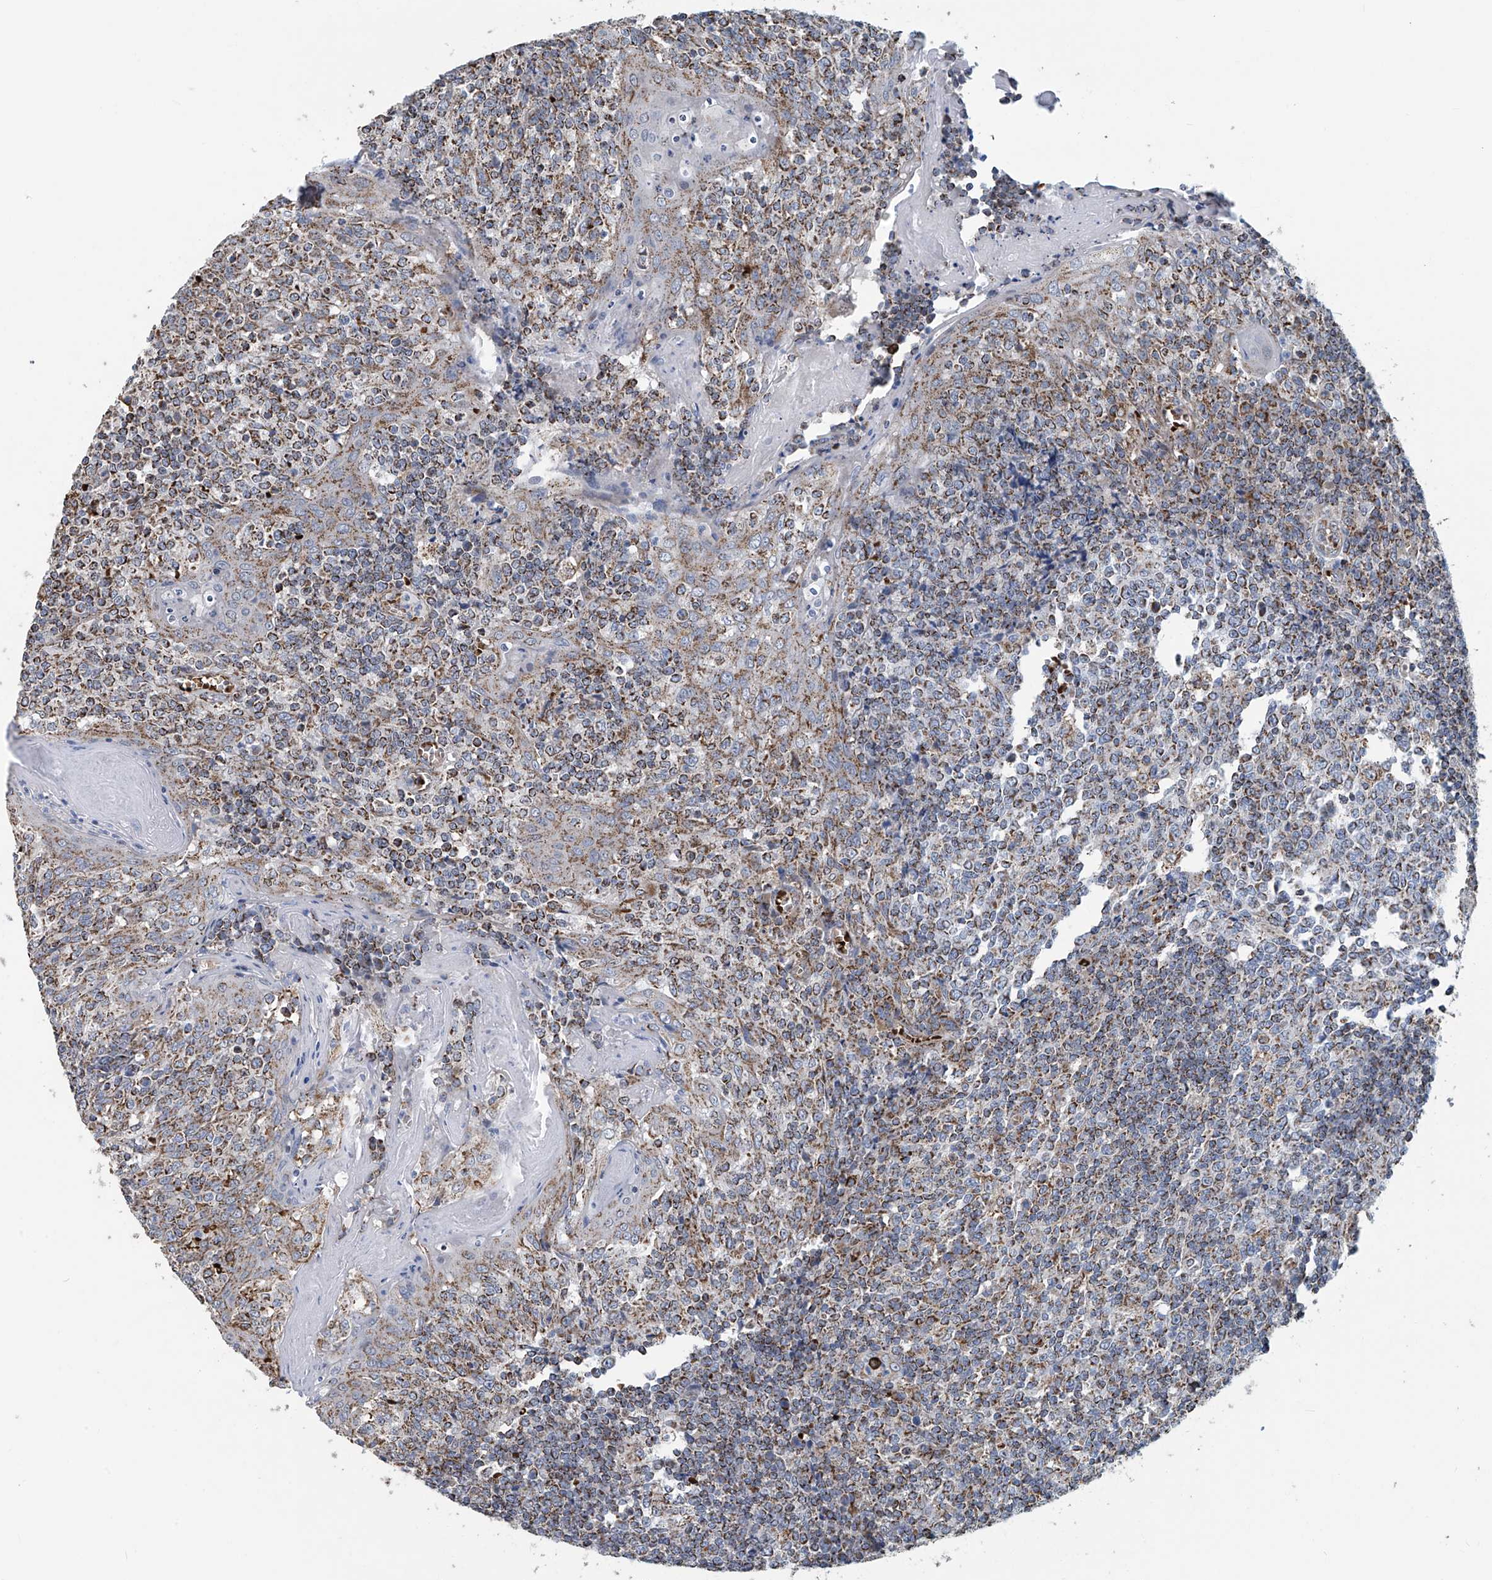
{"staining": {"intensity": "moderate", "quantity": "<25%", "location": "cytoplasmic/membranous"}, "tissue": "tonsil", "cell_type": "Germinal center cells", "image_type": "normal", "snomed": [{"axis": "morphology", "description": "Normal tissue, NOS"}, {"axis": "topography", "description": "Tonsil"}], "caption": "A brown stain labels moderate cytoplasmic/membranous expression of a protein in germinal center cells of benign tonsil. (Brightfield microscopy of DAB IHC at high magnification).", "gene": "COMMD1", "patient": {"sex": "female", "age": 19}}